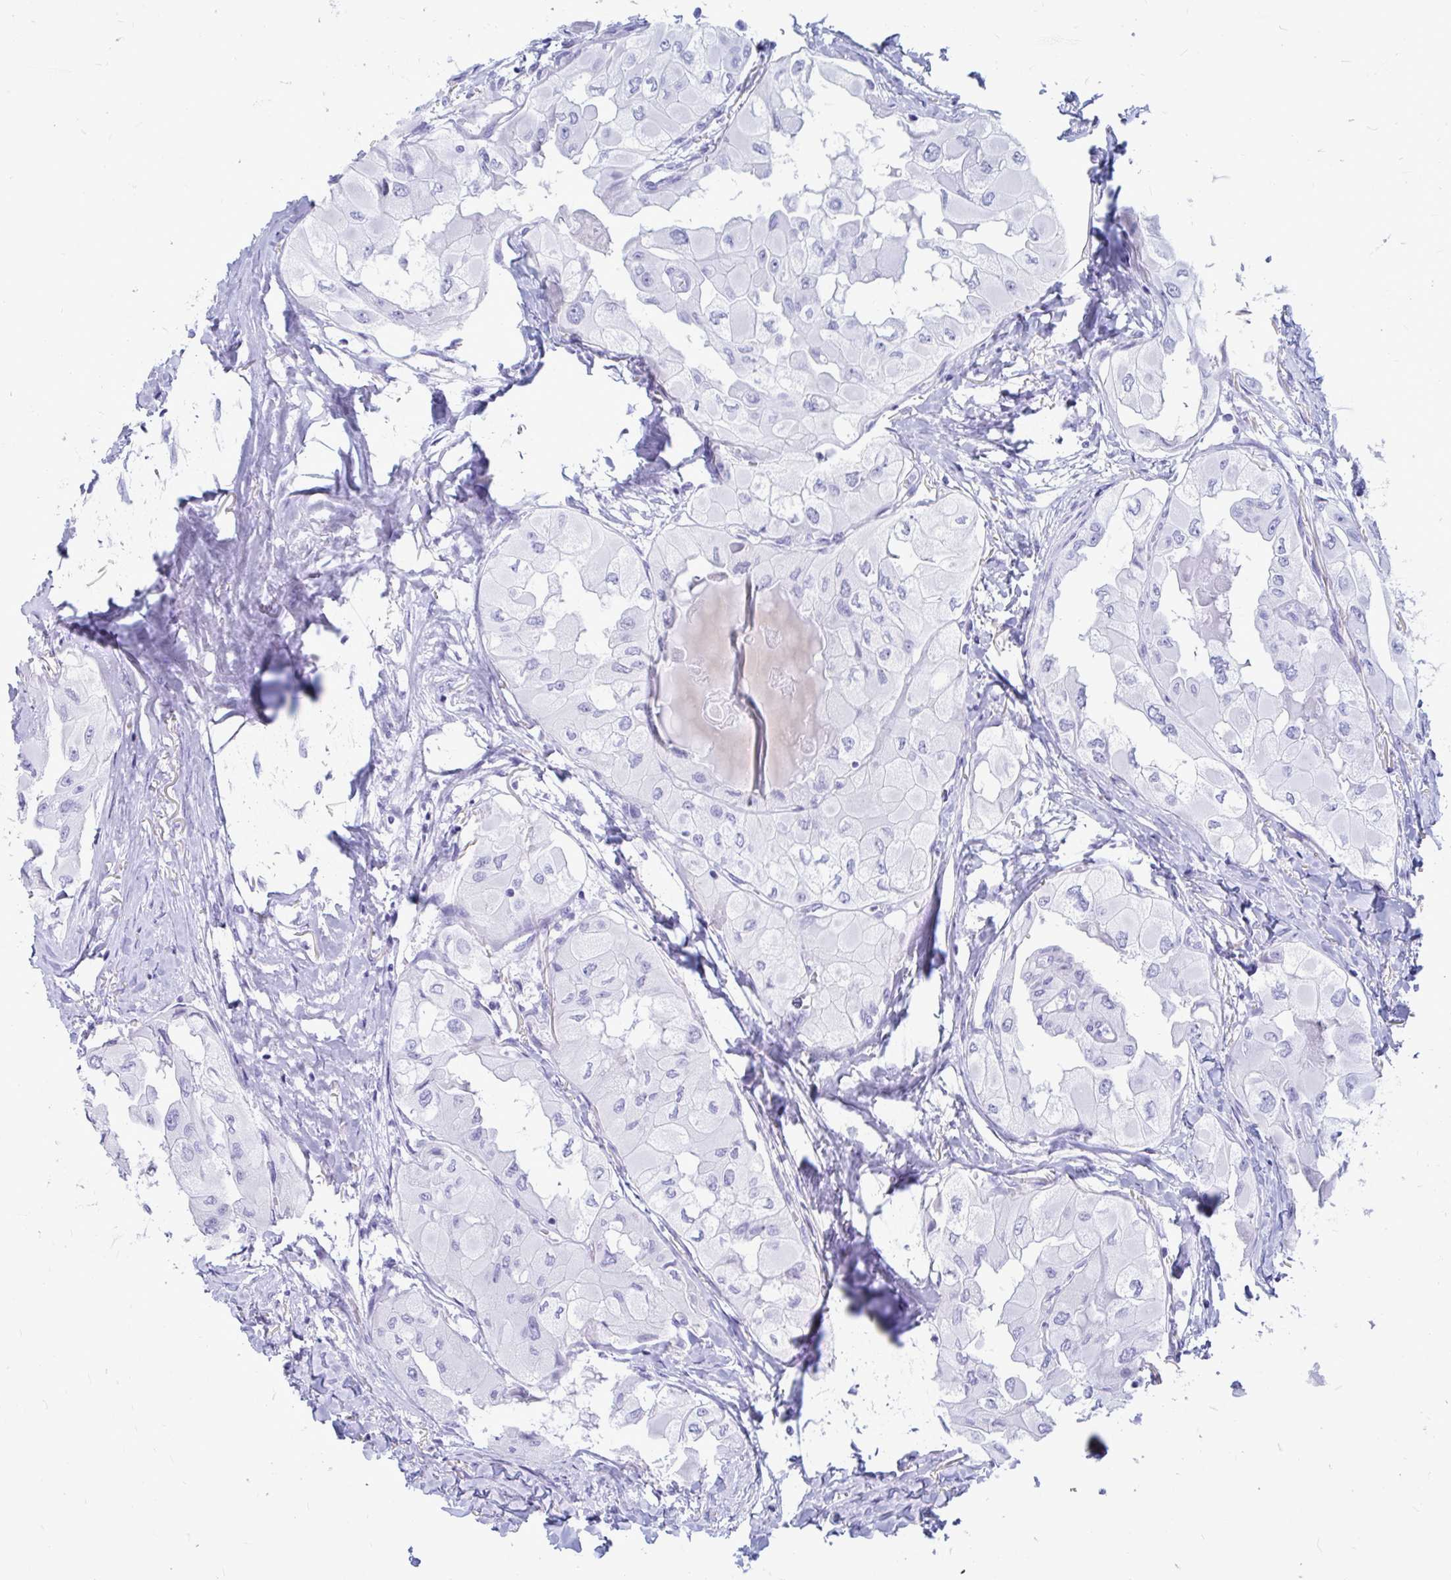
{"staining": {"intensity": "negative", "quantity": "none", "location": "none"}, "tissue": "thyroid cancer", "cell_type": "Tumor cells", "image_type": "cancer", "snomed": [{"axis": "morphology", "description": "Normal tissue, NOS"}, {"axis": "morphology", "description": "Papillary adenocarcinoma, NOS"}, {"axis": "topography", "description": "Thyroid gland"}], "caption": "Histopathology image shows no protein staining in tumor cells of thyroid cancer (papillary adenocarcinoma) tissue.", "gene": "OR10R2", "patient": {"sex": "female", "age": 59}}